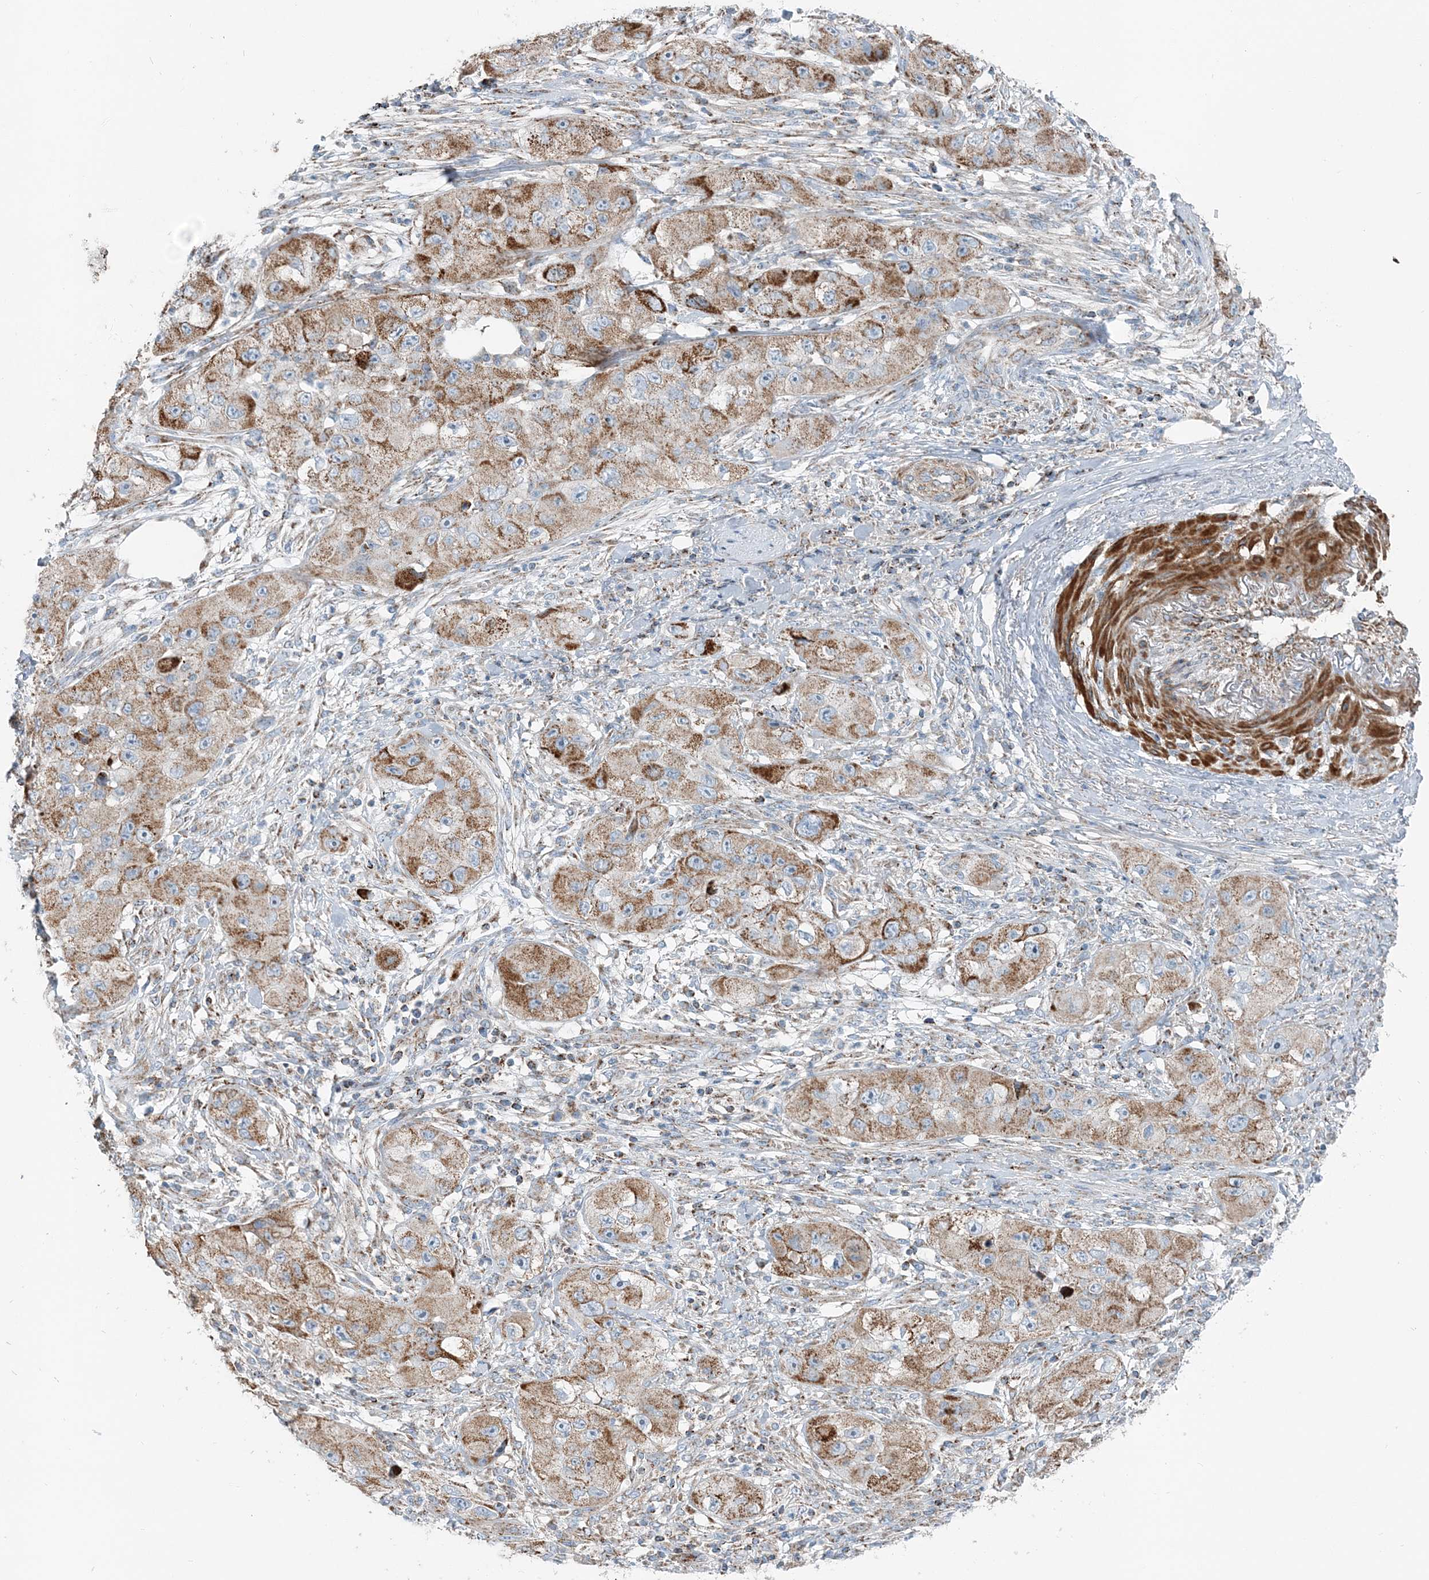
{"staining": {"intensity": "moderate", "quantity": ">75%", "location": "cytoplasmic/membranous"}, "tissue": "skin cancer", "cell_type": "Tumor cells", "image_type": "cancer", "snomed": [{"axis": "morphology", "description": "Squamous cell carcinoma, NOS"}, {"axis": "topography", "description": "Skin"}, {"axis": "topography", "description": "Subcutis"}], "caption": "Squamous cell carcinoma (skin) stained with a protein marker reveals moderate staining in tumor cells.", "gene": "INTU", "patient": {"sex": "male", "age": 73}}